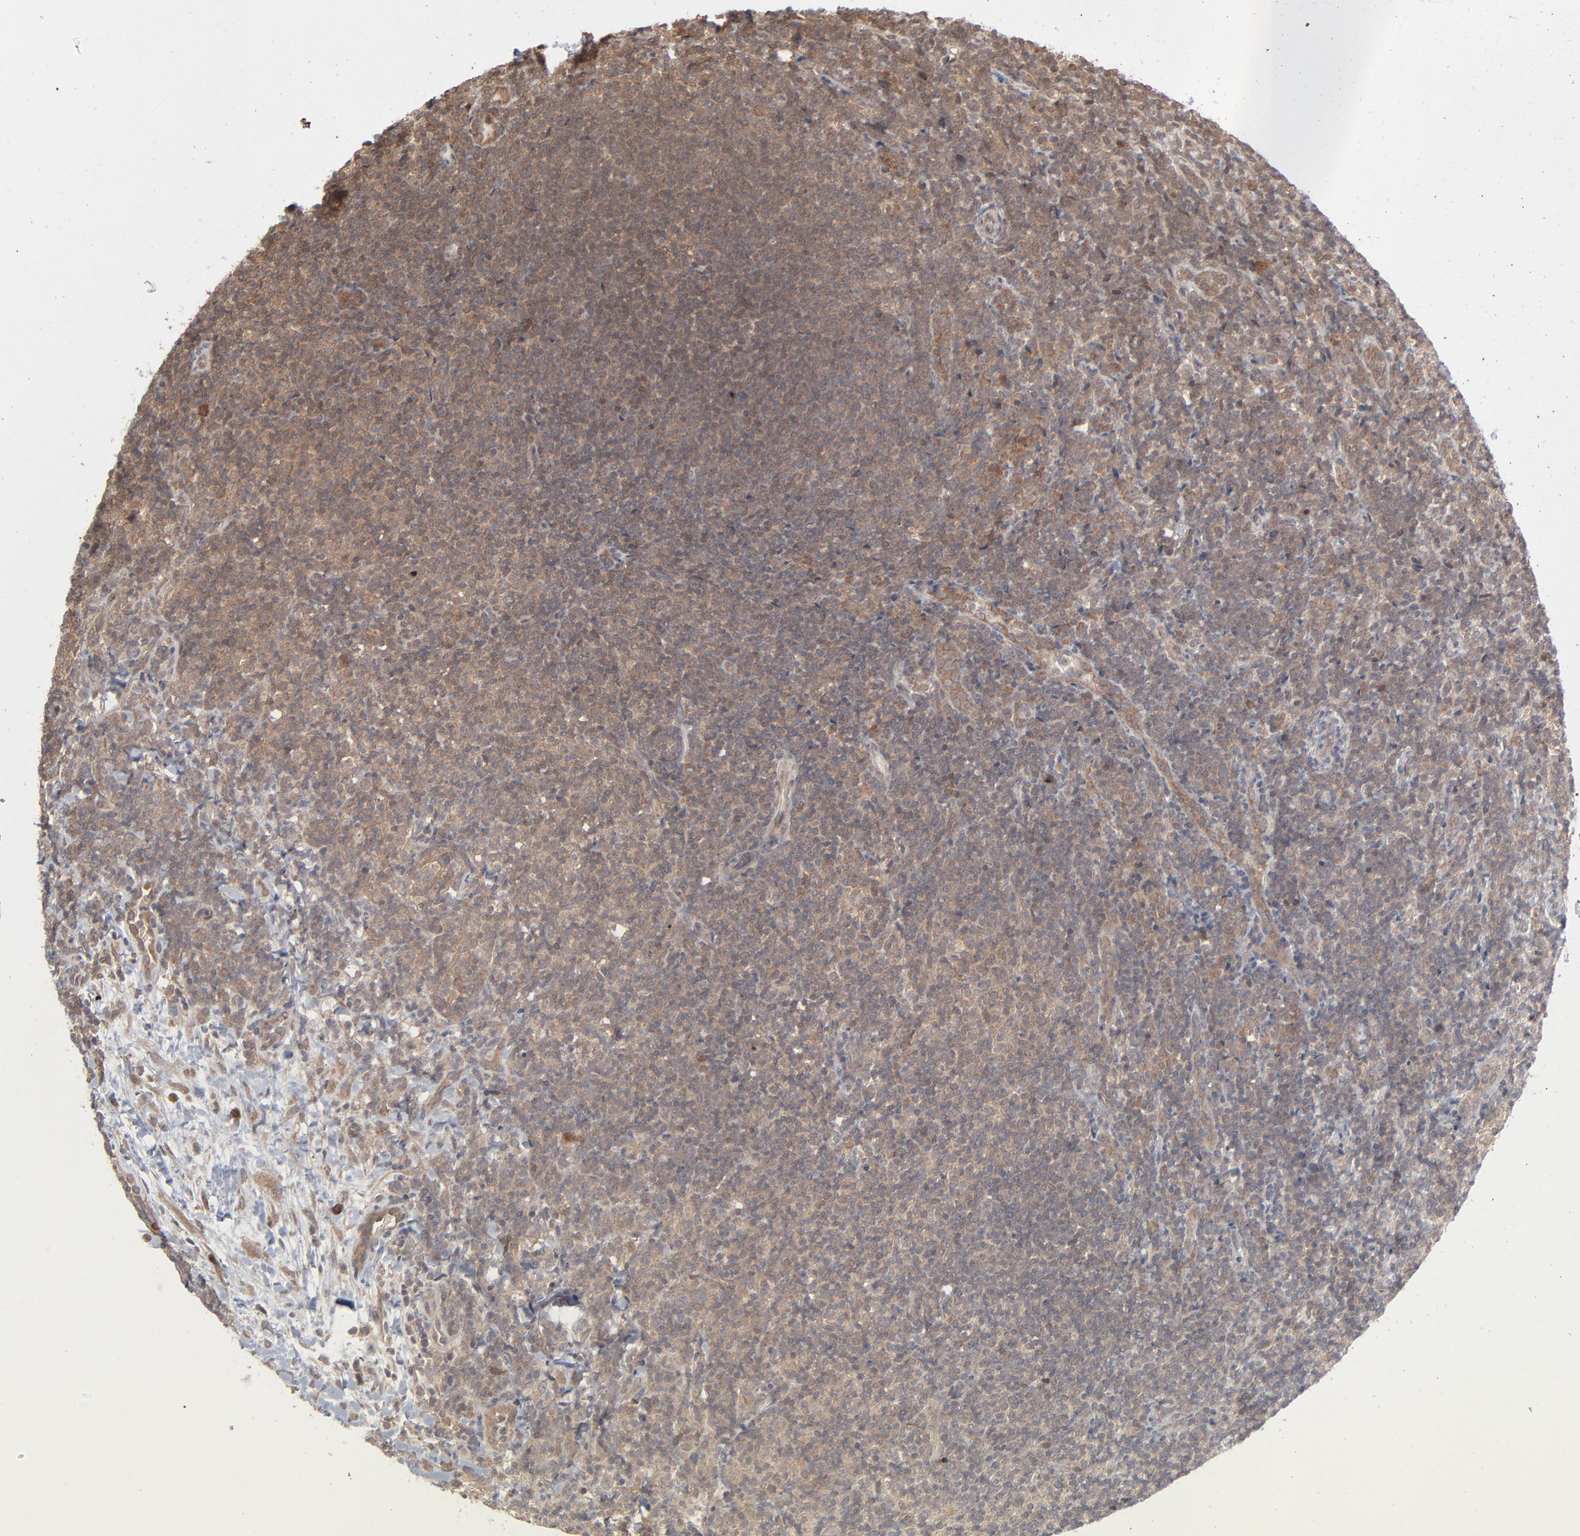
{"staining": {"intensity": "moderate", "quantity": ">75%", "location": "cytoplasmic/membranous"}, "tissue": "lymphoma", "cell_type": "Tumor cells", "image_type": "cancer", "snomed": [{"axis": "morphology", "description": "Malignant lymphoma, non-Hodgkin's type, Low grade"}, {"axis": "topography", "description": "Lymph node"}], "caption": "The photomicrograph demonstrates a brown stain indicating the presence of a protein in the cytoplasmic/membranous of tumor cells in malignant lymphoma, non-Hodgkin's type (low-grade).", "gene": "SCFD1", "patient": {"sex": "female", "age": 76}}